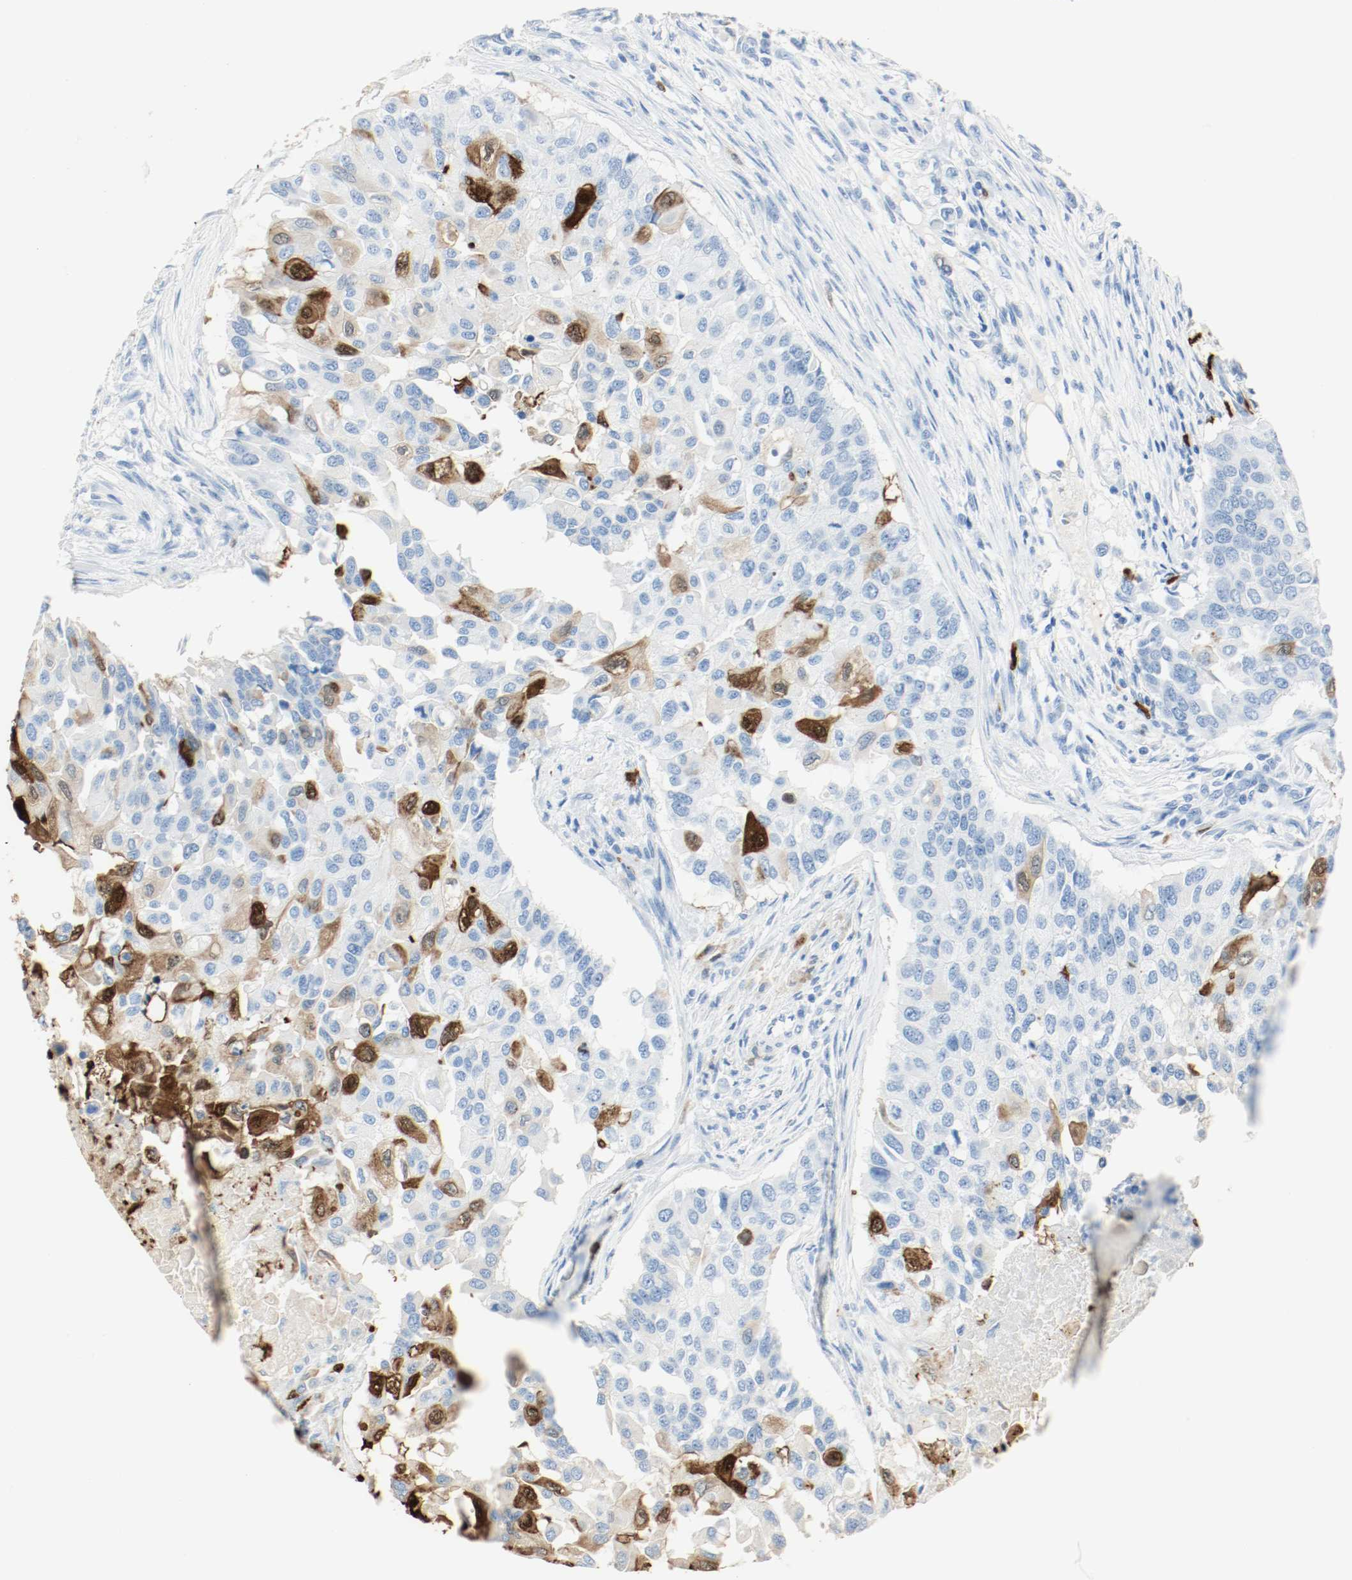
{"staining": {"intensity": "moderate", "quantity": "25%-75%", "location": "cytoplasmic/membranous,nuclear"}, "tissue": "breast cancer", "cell_type": "Tumor cells", "image_type": "cancer", "snomed": [{"axis": "morphology", "description": "Normal tissue, NOS"}, {"axis": "morphology", "description": "Duct carcinoma"}, {"axis": "topography", "description": "Breast"}], "caption": "IHC micrograph of neoplastic tissue: human breast intraductal carcinoma stained using IHC reveals medium levels of moderate protein expression localized specifically in the cytoplasmic/membranous and nuclear of tumor cells, appearing as a cytoplasmic/membranous and nuclear brown color.", "gene": "S100A9", "patient": {"sex": "female", "age": 49}}